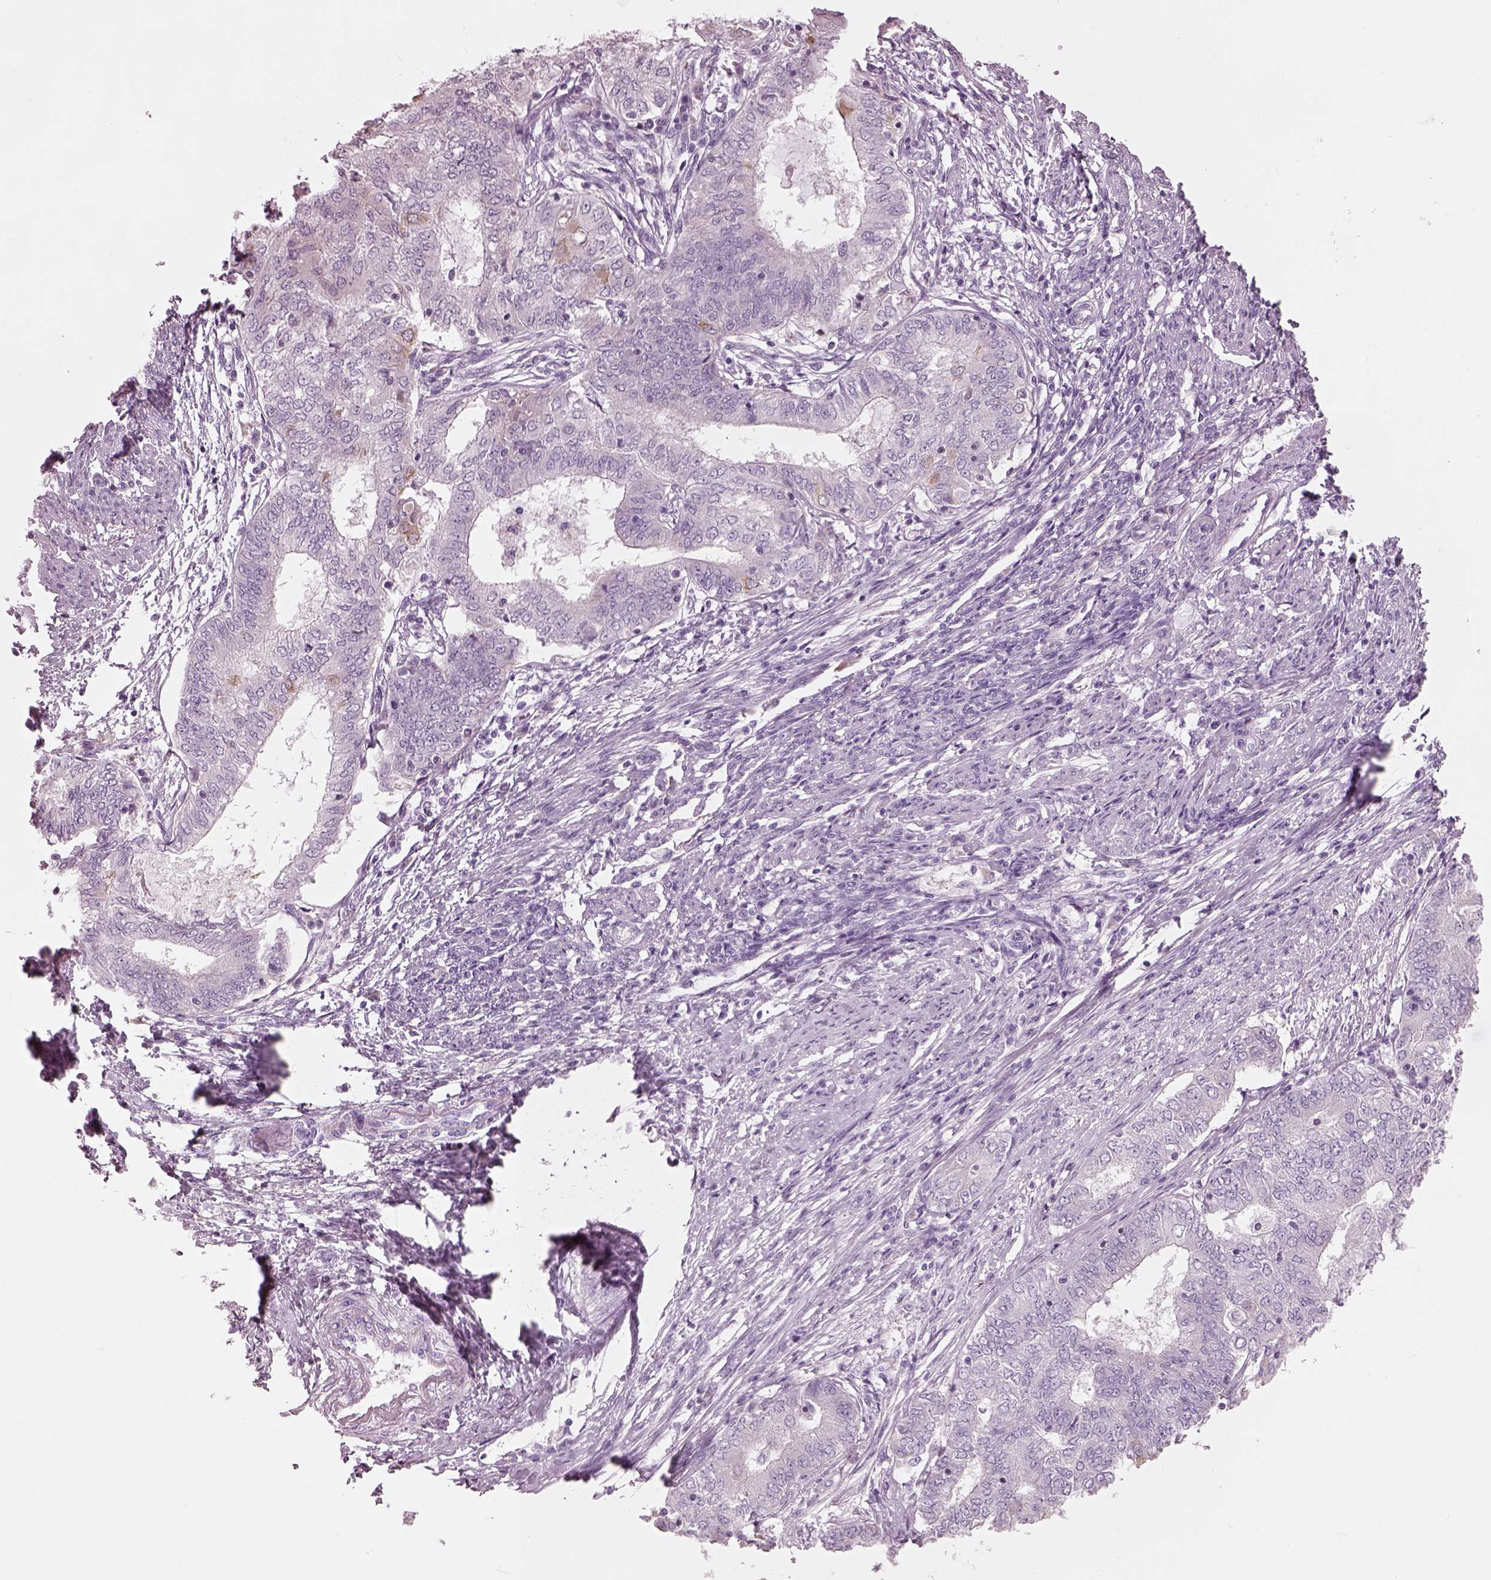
{"staining": {"intensity": "negative", "quantity": "none", "location": "none"}, "tissue": "endometrial cancer", "cell_type": "Tumor cells", "image_type": "cancer", "snomed": [{"axis": "morphology", "description": "Adenocarcinoma, NOS"}, {"axis": "topography", "description": "Endometrium"}], "caption": "Tumor cells are negative for brown protein staining in endometrial adenocarcinoma. Brightfield microscopy of immunohistochemistry (IHC) stained with DAB (3,3'-diaminobenzidine) (brown) and hematoxylin (blue), captured at high magnification.", "gene": "SLC27A2", "patient": {"sex": "female", "age": 62}}